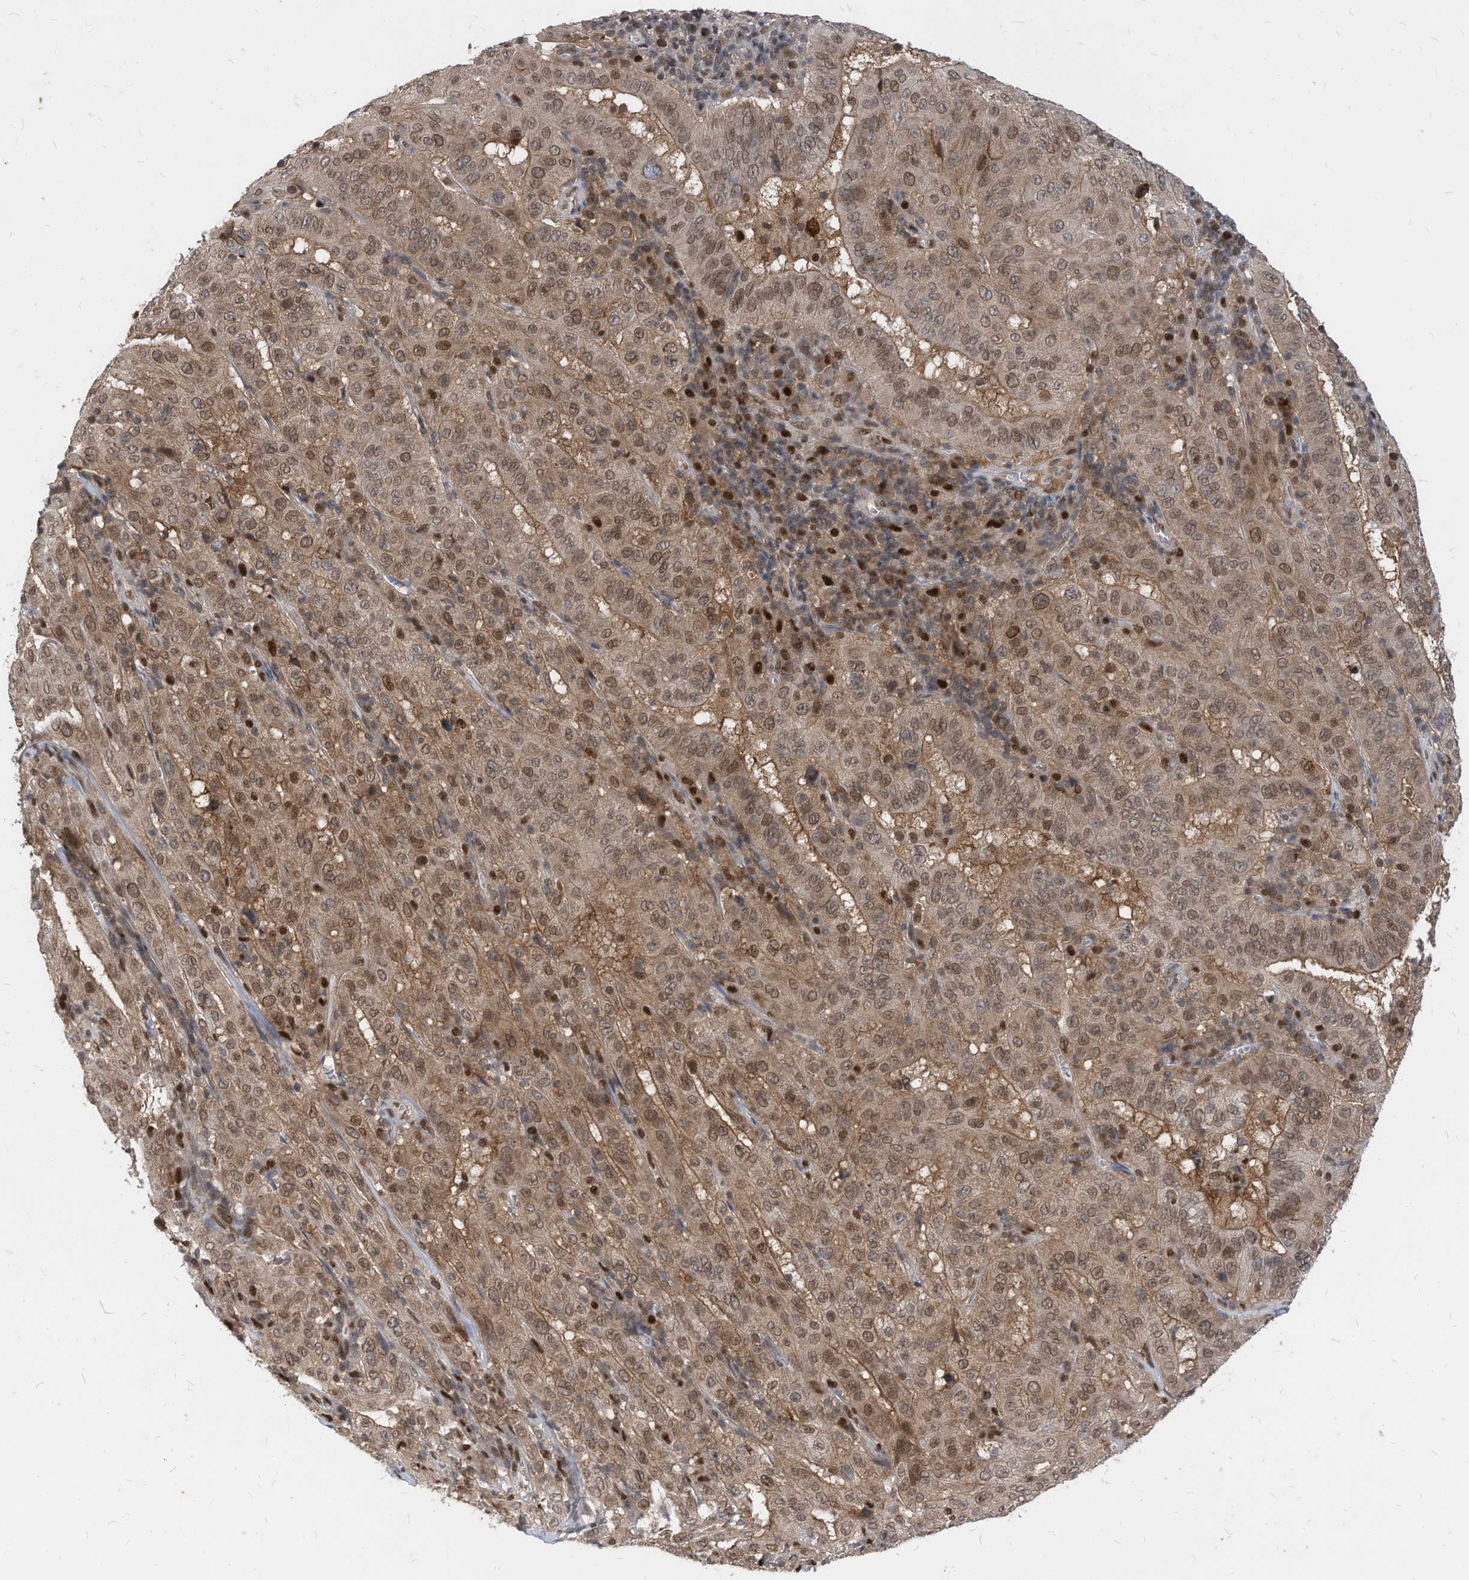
{"staining": {"intensity": "moderate", "quantity": ">75%", "location": "cytoplasmic/membranous,nuclear"}, "tissue": "pancreatic cancer", "cell_type": "Tumor cells", "image_type": "cancer", "snomed": [{"axis": "morphology", "description": "Adenocarcinoma, NOS"}, {"axis": "topography", "description": "Pancreas"}], "caption": "Protein expression analysis of pancreatic cancer exhibits moderate cytoplasmic/membranous and nuclear expression in about >75% of tumor cells.", "gene": "KPNB1", "patient": {"sex": "male", "age": 63}}